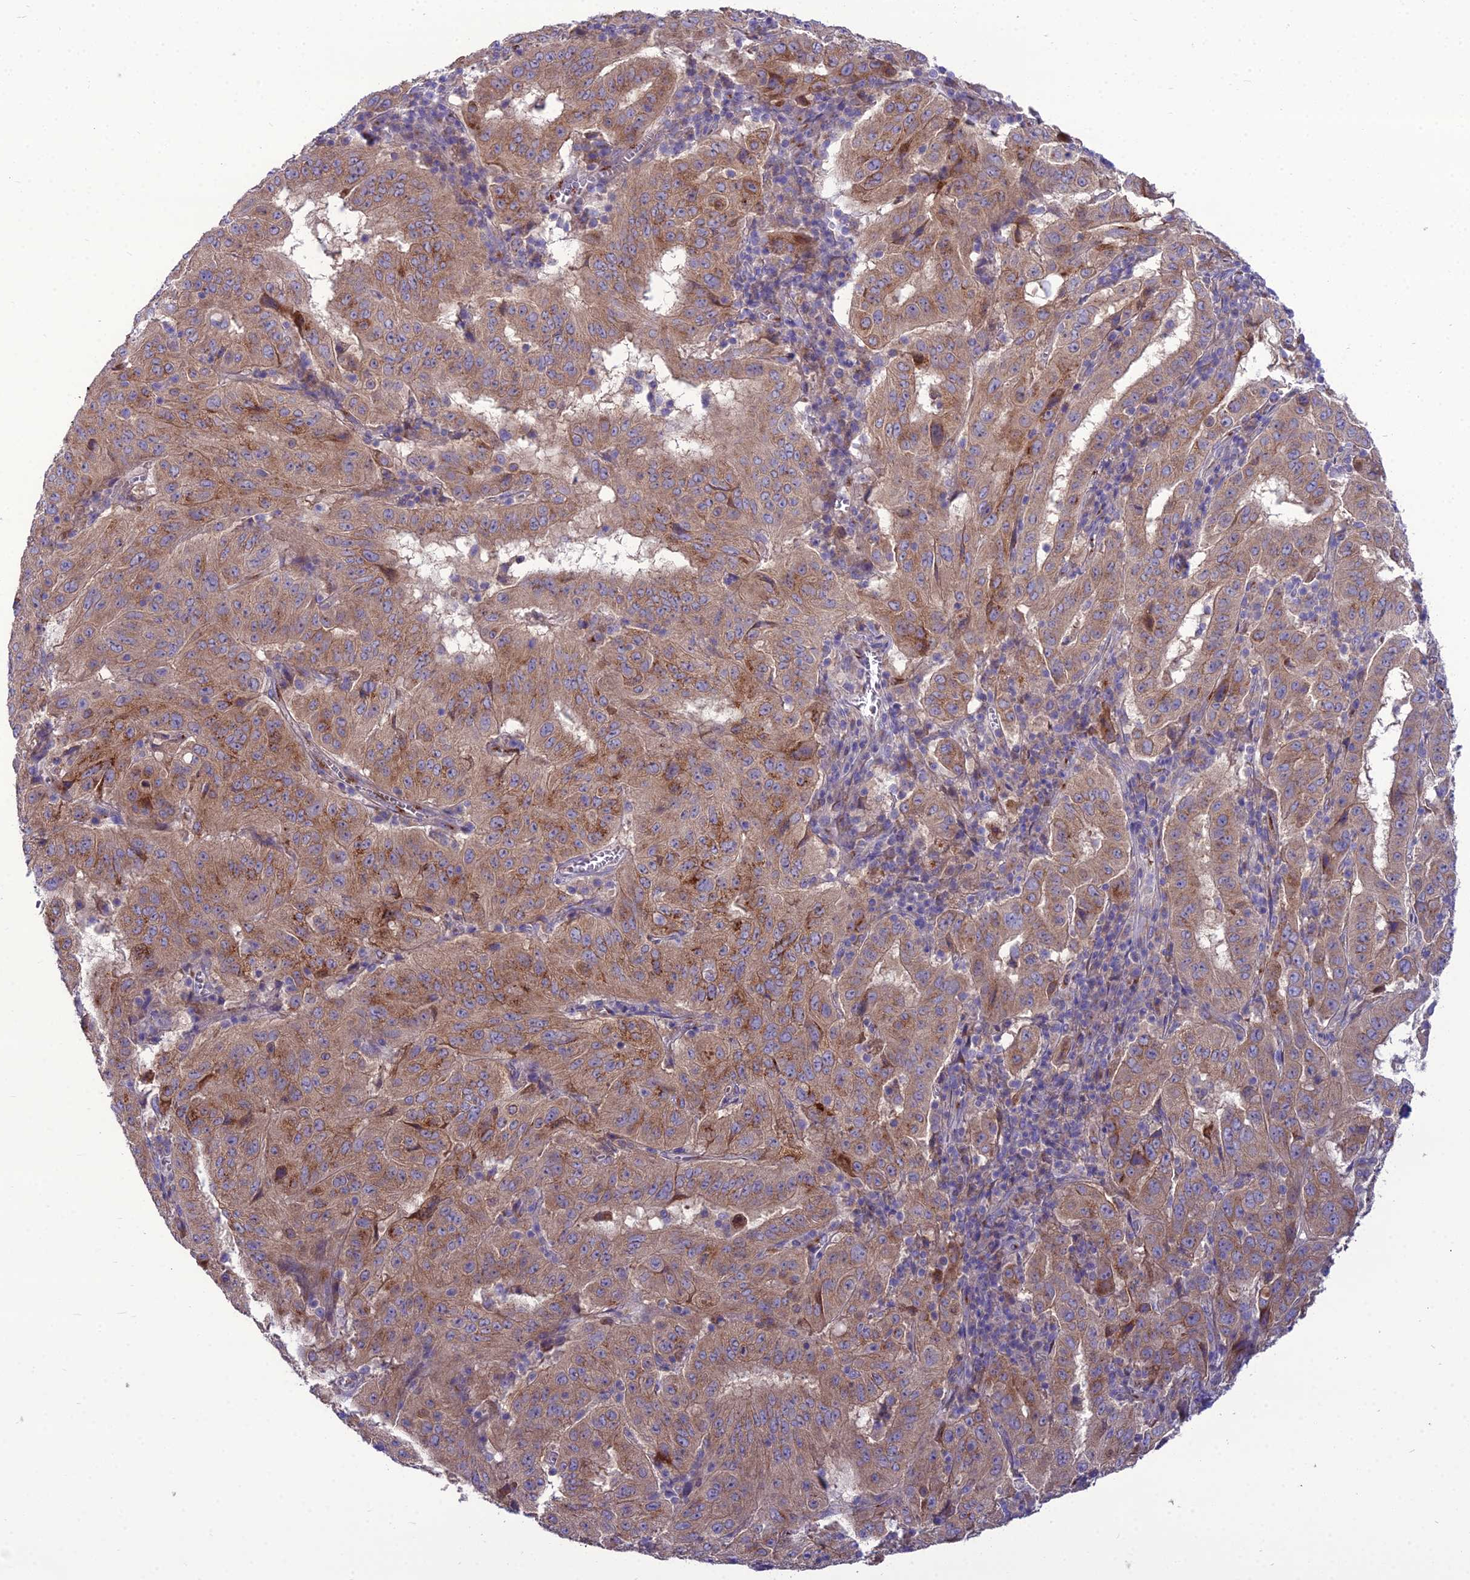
{"staining": {"intensity": "moderate", "quantity": ">75%", "location": "cytoplasmic/membranous"}, "tissue": "pancreatic cancer", "cell_type": "Tumor cells", "image_type": "cancer", "snomed": [{"axis": "morphology", "description": "Adenocarcinoma, NOS"}, {"axis": "topography", "description": "Pancreas"}], "caption": "Protein staining shows moderate cytoplasmic/membranous positivity in approximately >75% of tumor cells in pancreatic cancer. (brown staining indicates protein expression, while blue staining denotes nuclei).", "gene": "SPRYD7", "patient": {"sex": "male", "age": 63}}